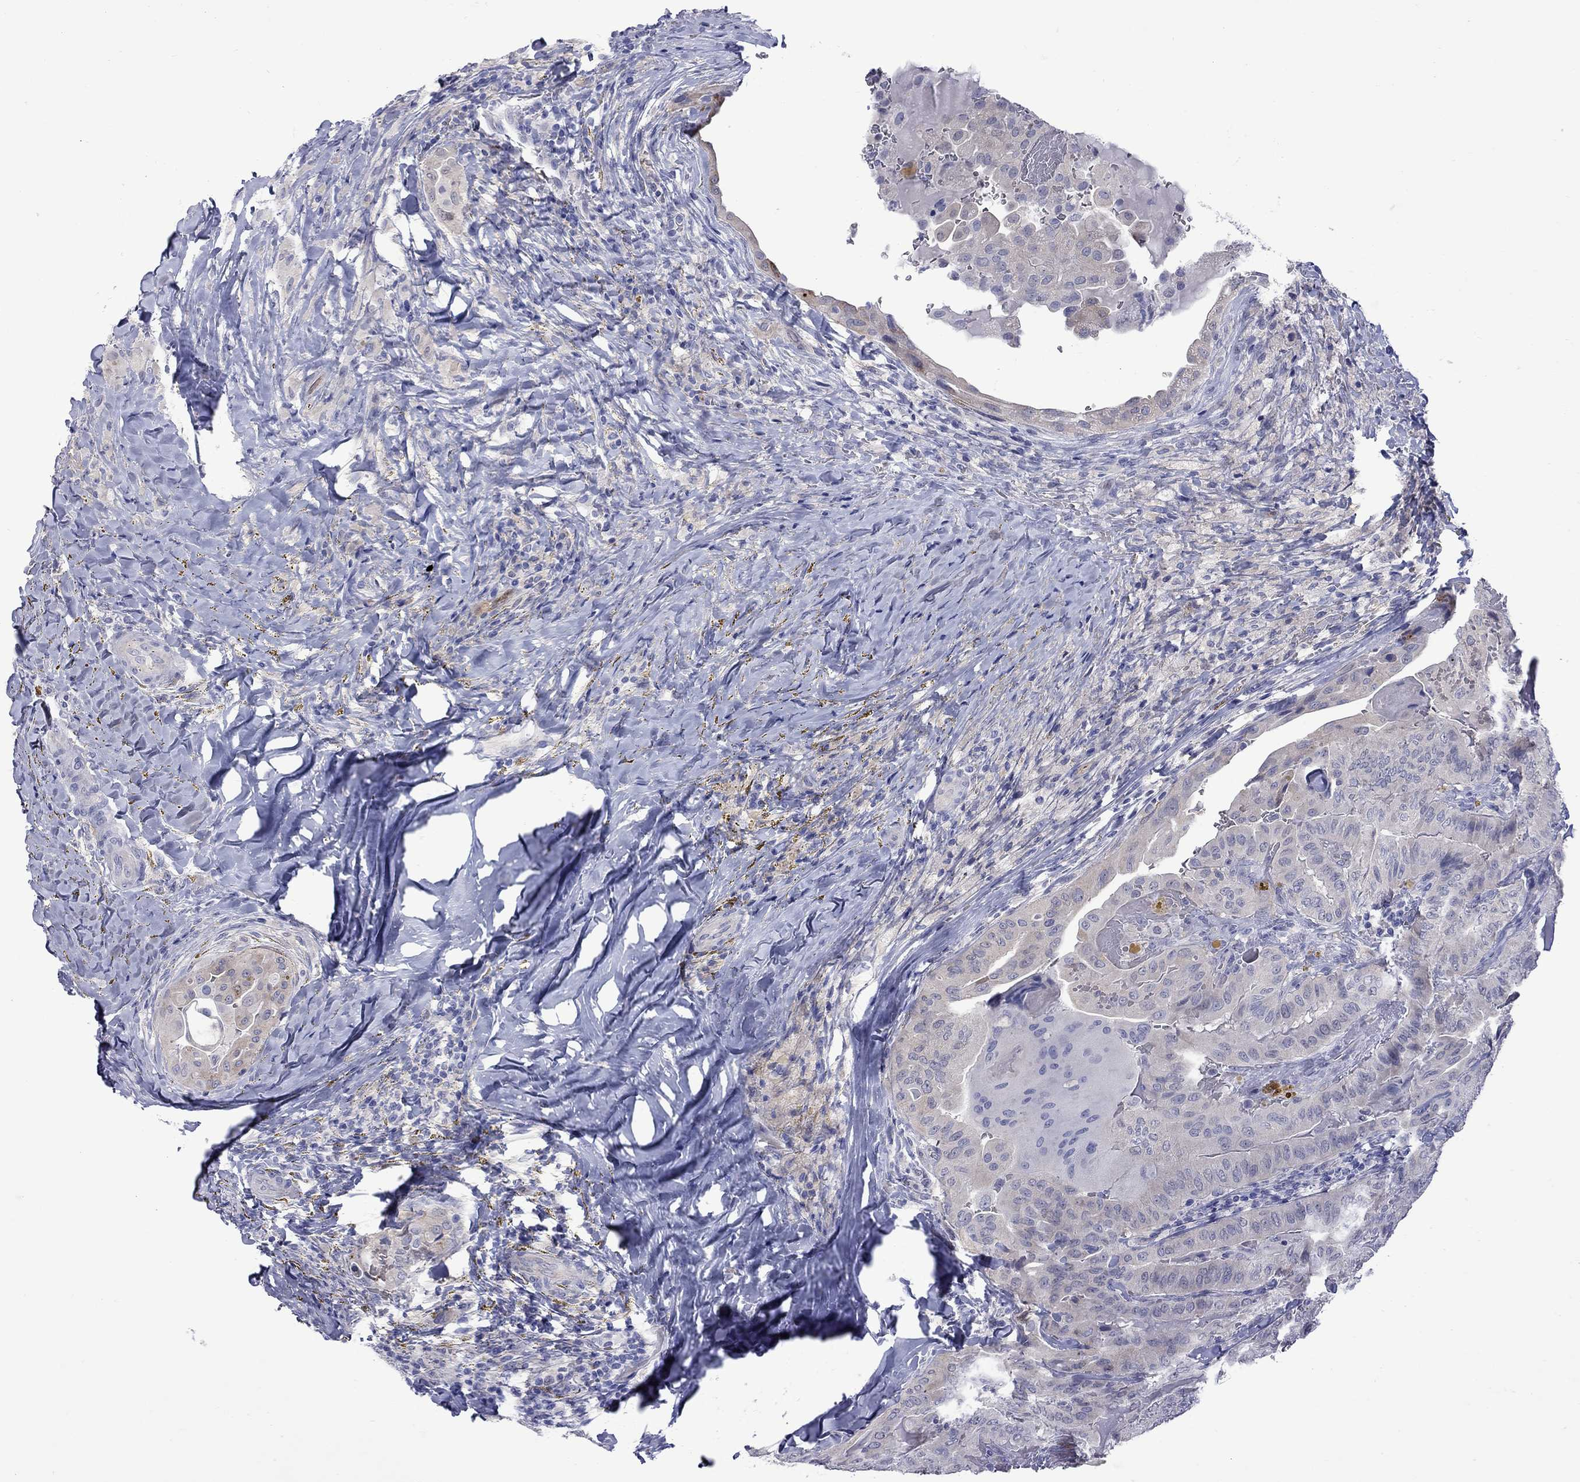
{"staining": {"intensity": "weak", "quantity": "<25%", "location": "cytoplasmic/membranous"}, "tissue": "thyroid cancer", "cell_type": "Tumor cells", "image_type": "cancer", "snomed": [{"axis": "morphology", "description": "Papillary adenocarcinoma, NOS"}, {"axis": "topography", "description": "Thyroid gland"}], "caption": "Tumor cells show no significant expression in thyroid cancer. (Stains: DAB immunohistochemistry (IHC) with hematoxylin counter stain, Microscopy: brightfield microscopy at high magnification).", "gene": "CTNNBIP1", "patient": {"sex": "female", "age": 68}}